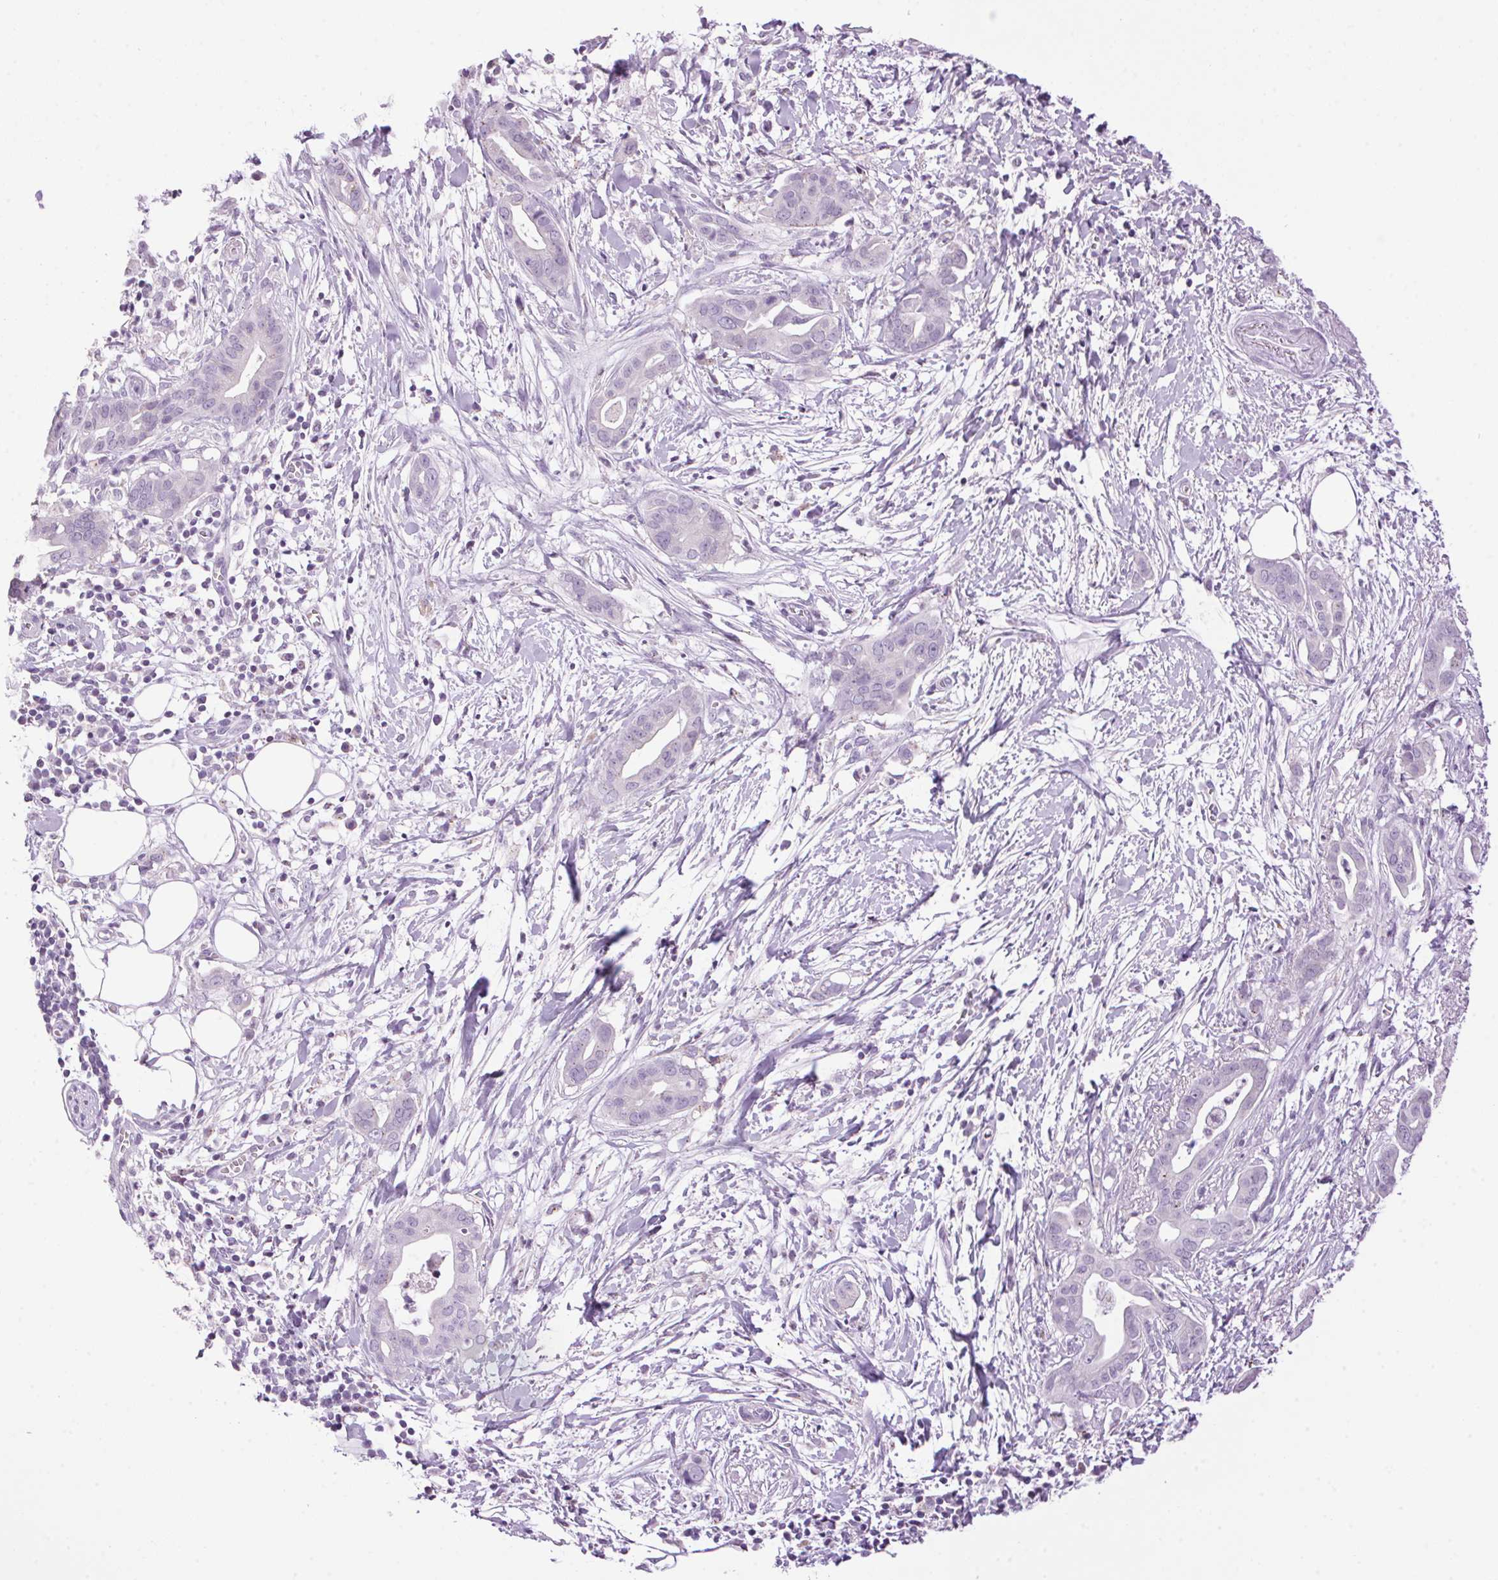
{"staining": {"intensity": "negative", "quantity": "none", "location": "none"}, "tissue": "pancreatic cancer", "cell_type": "Tumor cells", "image_type": "cancer", "snomed": [{"axis": "morphology", "description": "Adenocarcinoma, NOS"}, {"axis": "topography", "description": "Pancreas"}], "caption": "This is an immunohistochemistry (IHC) image of pancreatic adenocarcinoma. There is no expression in tumor cells.", "gene": "TMEM88B", "patient": {"sex": "male", "age": 61}}